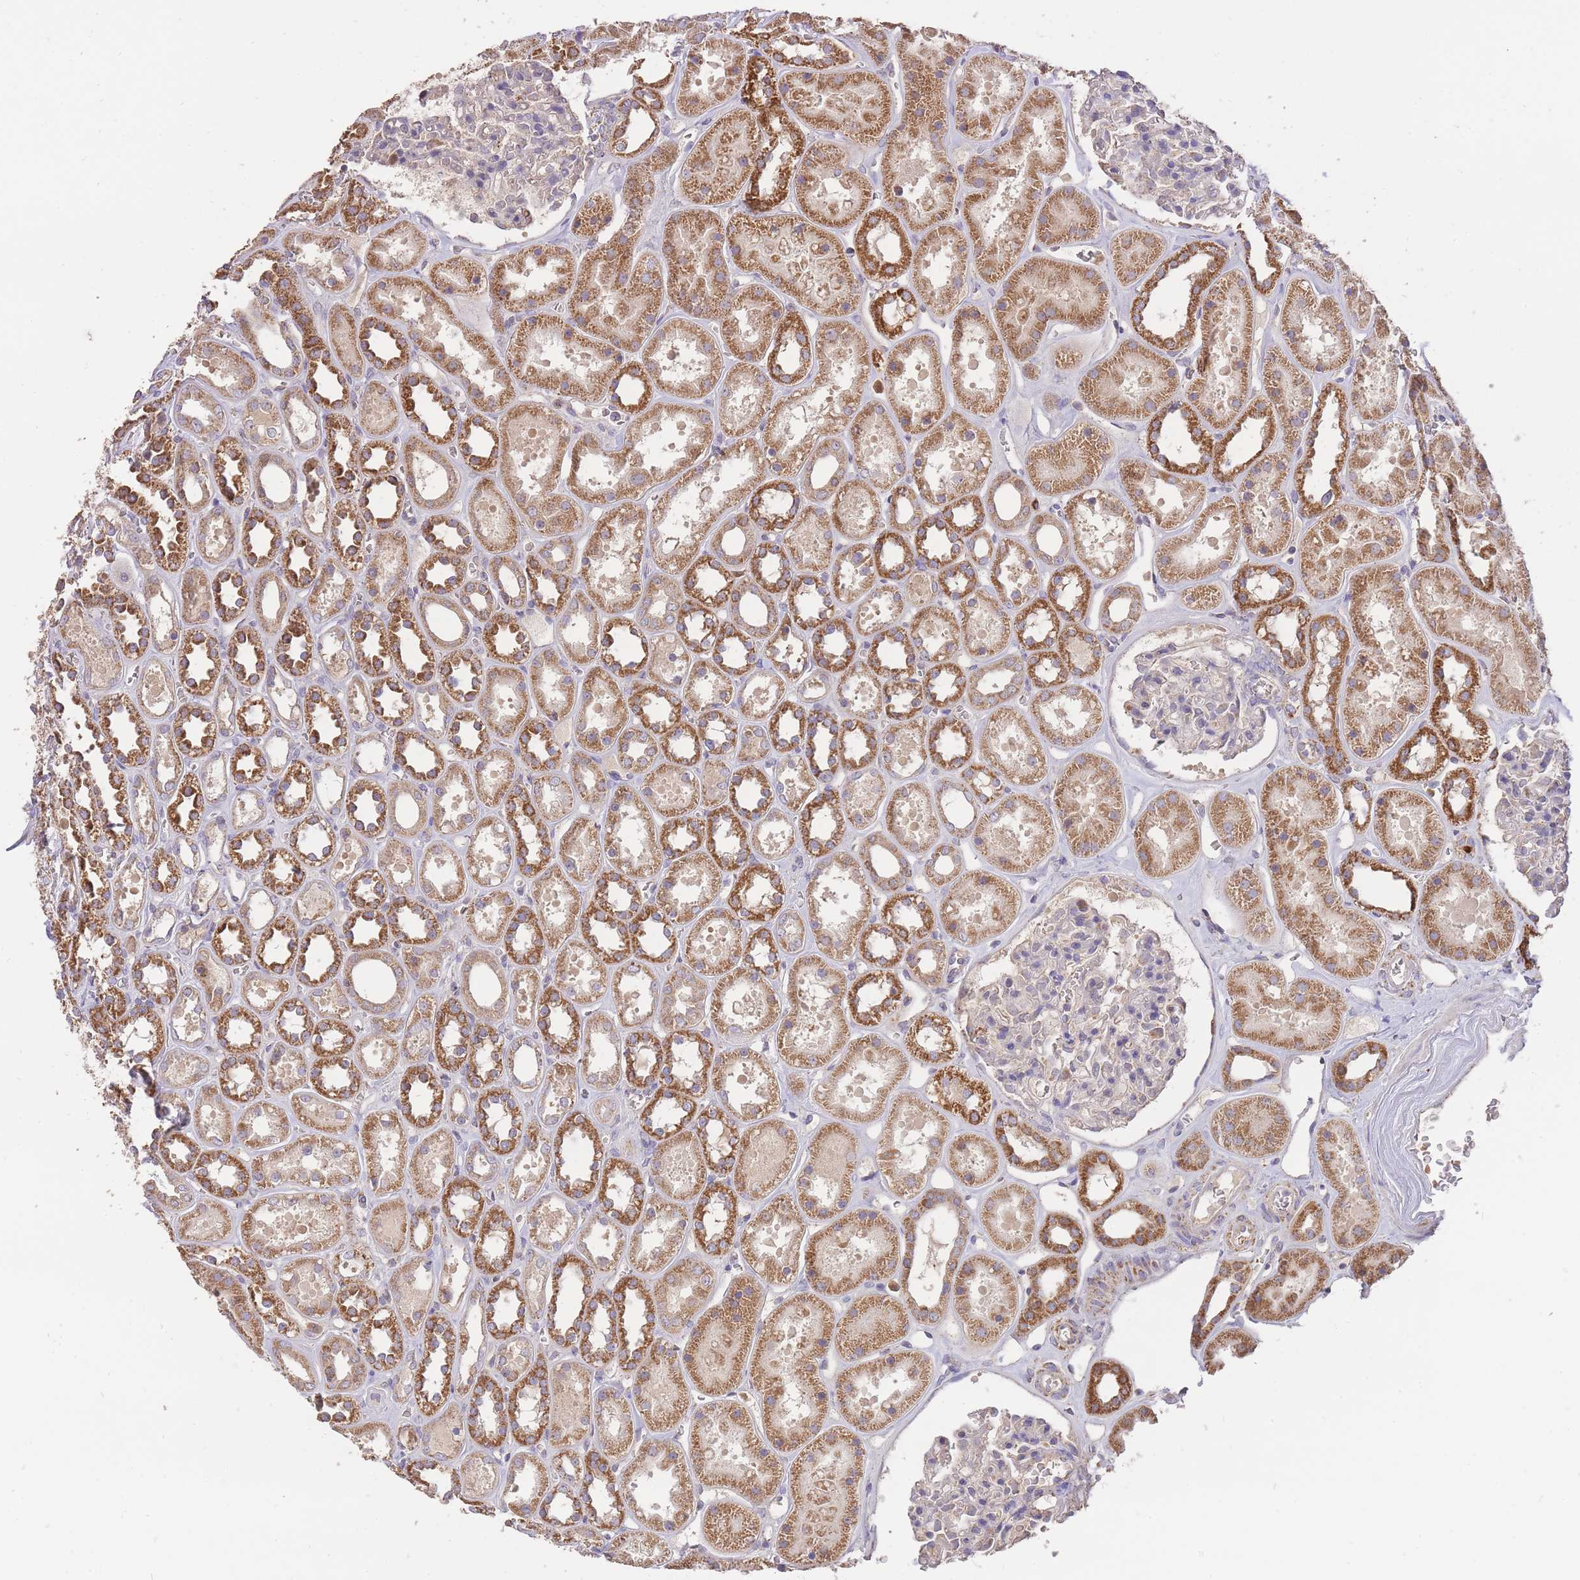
{"staining": {"intensity": "negative", "quantity": "none", "location": "none"}, "tissue": "kidney", "cell_type": "Cells in glomeruli", "image_type": "normal", "snomed": [{"axis": "morphology", "description": "Normal tissue, NOS"}, {"axis": "topography", "description": "Kidney"}], "caption": "High power microscopy image of an immunohistochemistry micrograph of unremarkable kidney, revealing no significant staining in cells in glomeruli.", "gene": "PREP", "patient": {"sex": "female", "age": 41}}